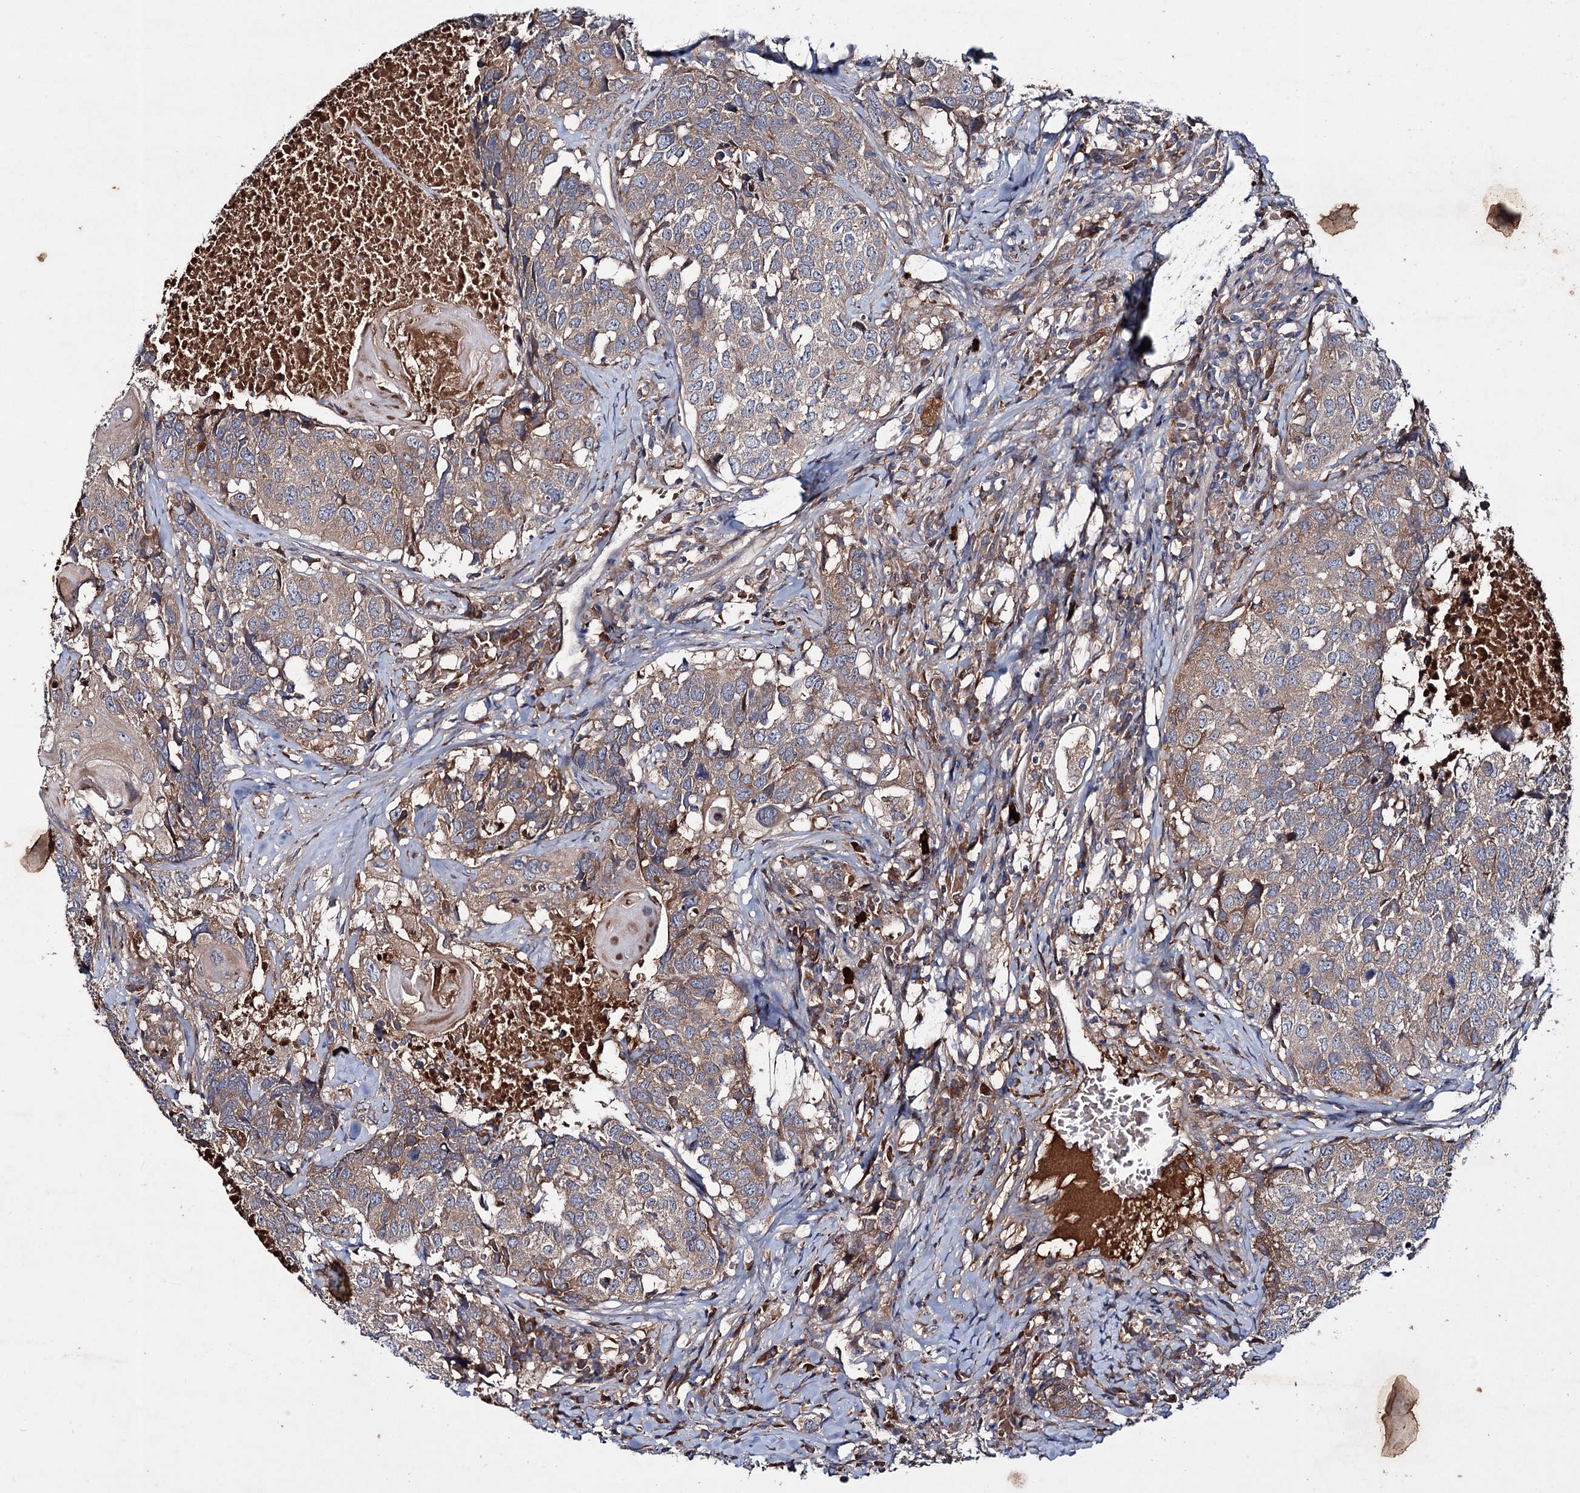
{"staining": {"intensity": "weak", "quantity": ">75%", "location": "cytoplasmic/membranous"}, "tissue": "head and neck cancer", "cell_type": "Tumor cells", "image_type": "cancer", "snomed": [{"axis": "morphology", "description": "Squamous cell carcinoma, NOS"}, {"axis": "topography", "description": "Head-Neck"}], "caption": "A photomicrograph showing weak cytoplasmic/membranous staining in approximately >75% of tumor cells in head and neck squamous cell carcinoma, as visualized by brown immunohistochemical staining.", "gene": "PTPN3", "patient": {"sex": "male", "age": 66}}